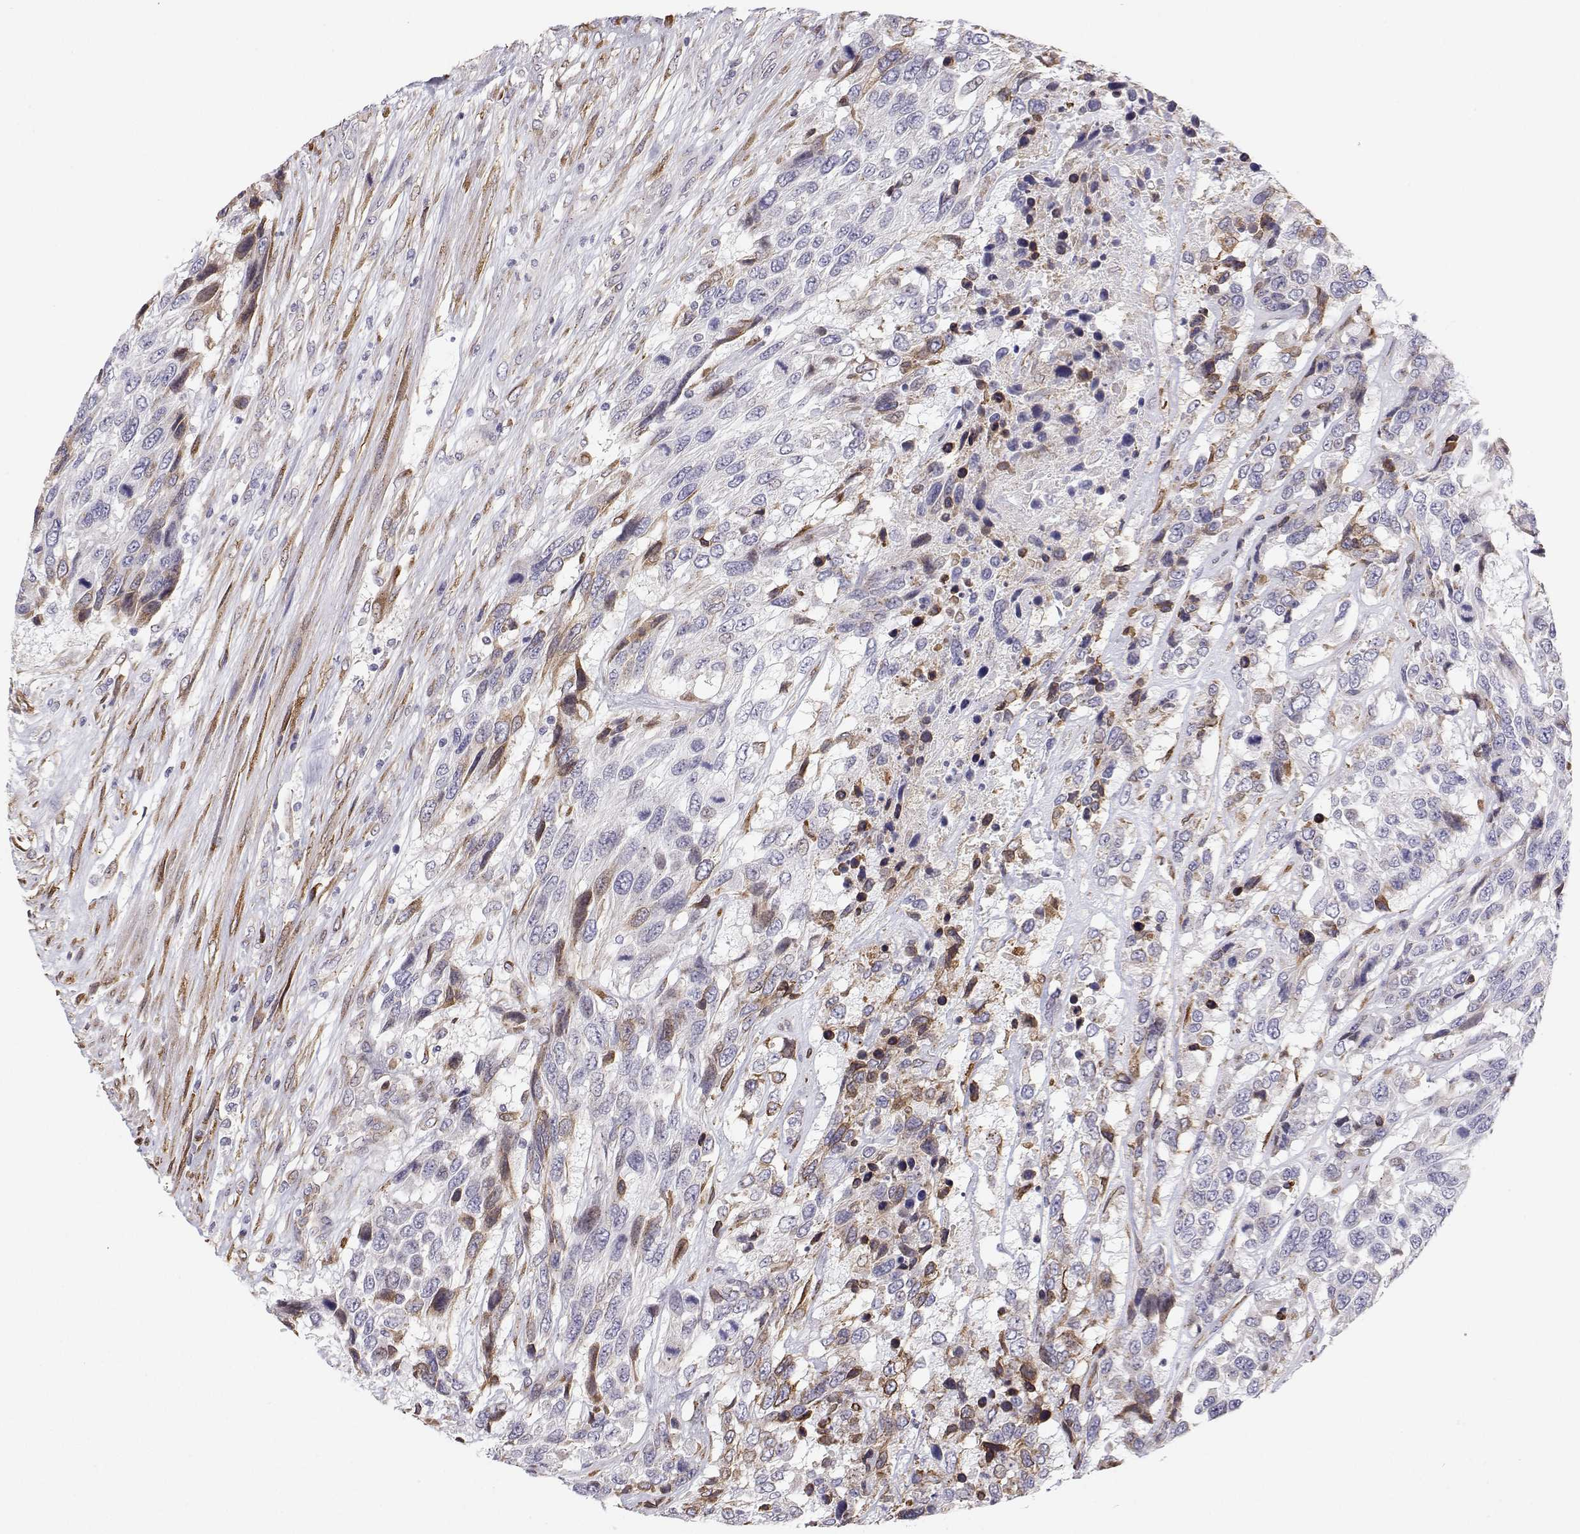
{"staining": {"intensity": "negative", "quantity": "none", "location": "none"}, "tissue": "urothelial cancer", "cell_type": "Tumor cells", "image_type": "cancer", "snomed": [{"axis": "morphology", "description": "Urothelial carcinoma, High grade"}, {"axis": "topography", "description": "Urinary bladder"}], "caption": "IHC of human urothelial cancer demonstrates no expression in tumor cells. The staining was performed using DAB to visualize the protein expression in brown, while the nuclei were stained in blue with hematoxylin (Magnification: 20x).", "gene": "STARD13", "patient": {"sex": "female", "age": 70}}